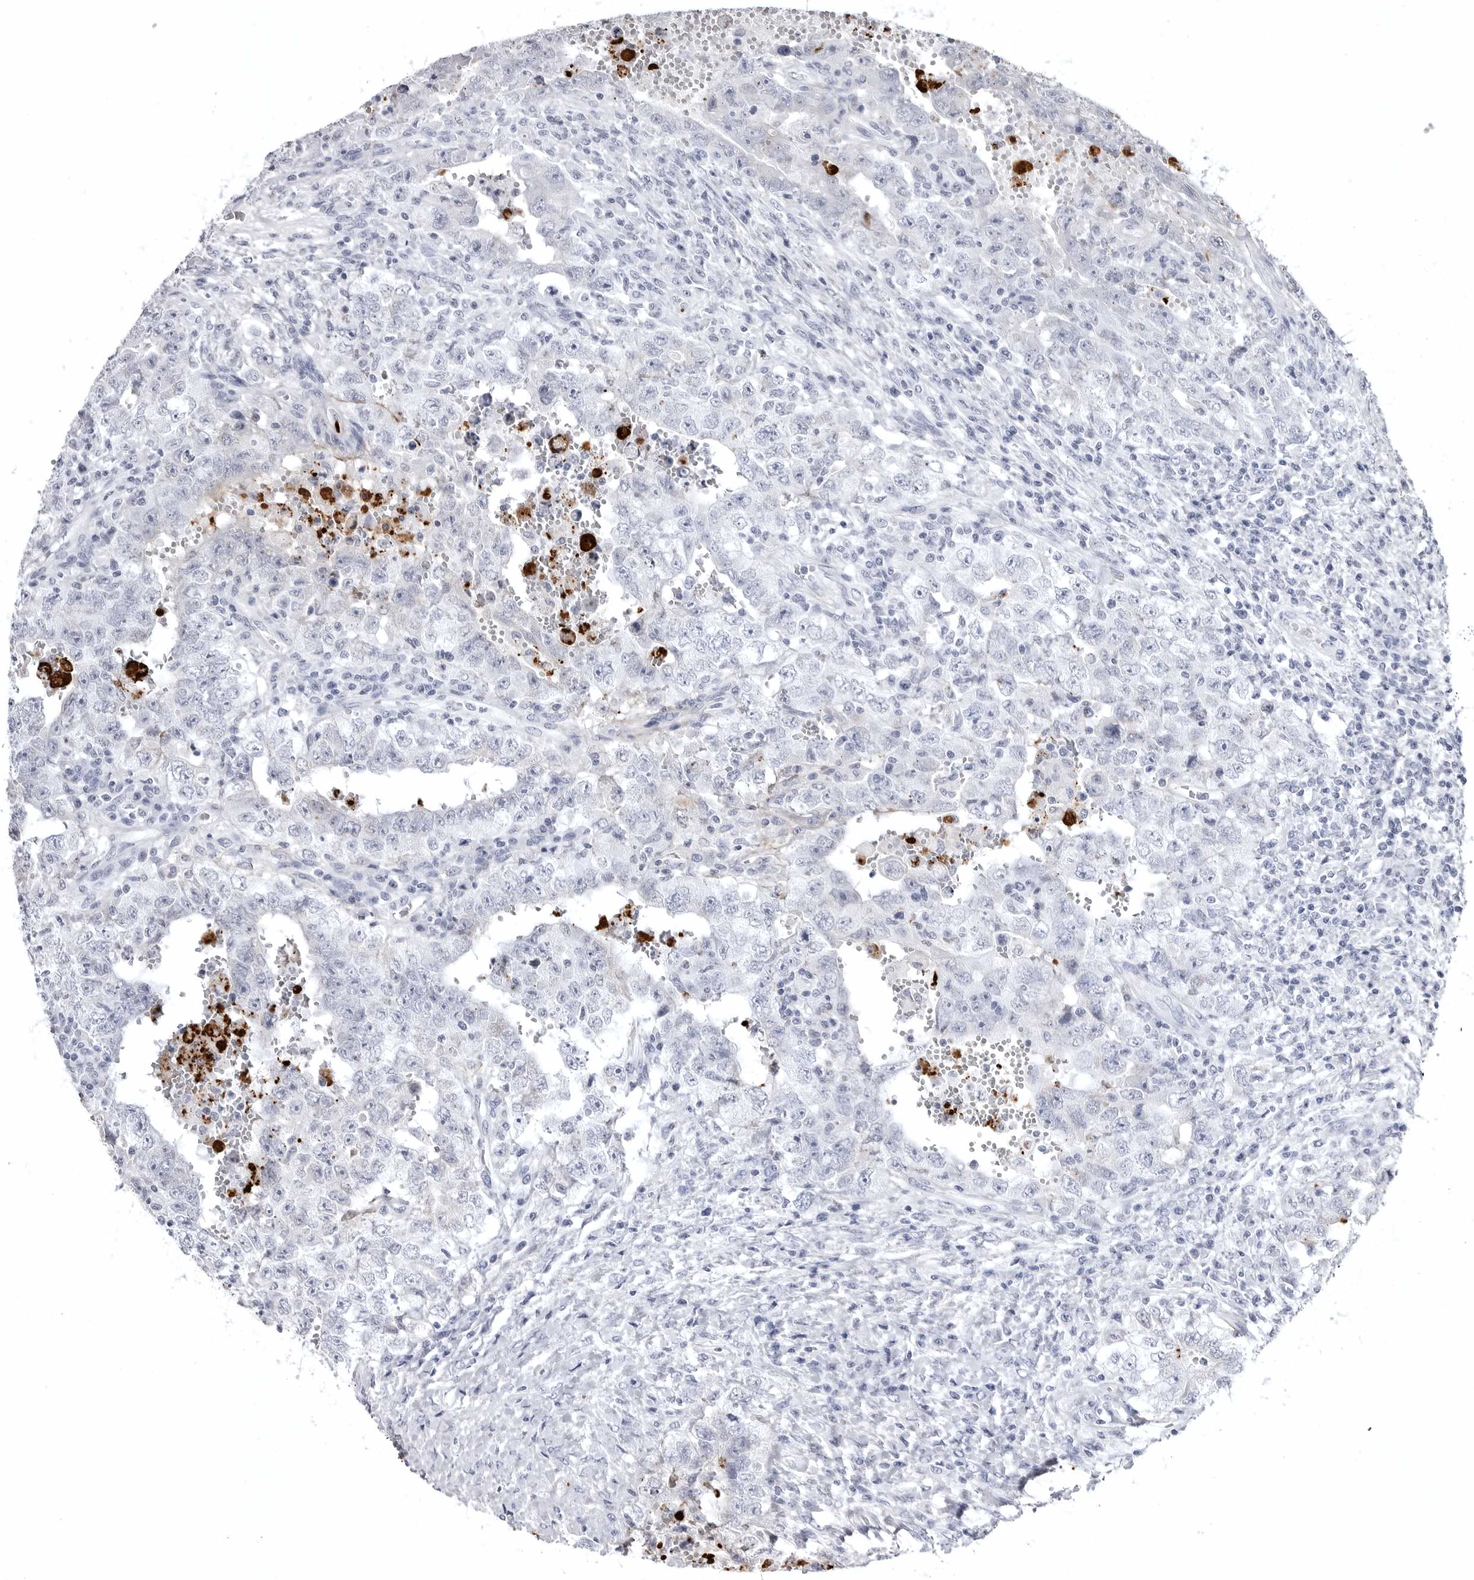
{"staining": {"intensity": "negative", "quantity": "none", "location": "none"}, "tissue": "testis cancer", "cell_type": "Tumor cells", "image_type": "cancer", "snomed": [{"axis": "morphology", "description": "Carcinoma, Embryonal, NOS"}, {"axis": "topography", "description": "Testis"}], "caption": "Immunohistochemistry image of testis embryonal carcinoma stained for a protein (brown), which shows no staining in tumor cells. (Brightfield microscopy of DAB immunohistochemistry at high magnification).", "gene": "COL26A1", "patient": {"sex": "male", "age": 26}}